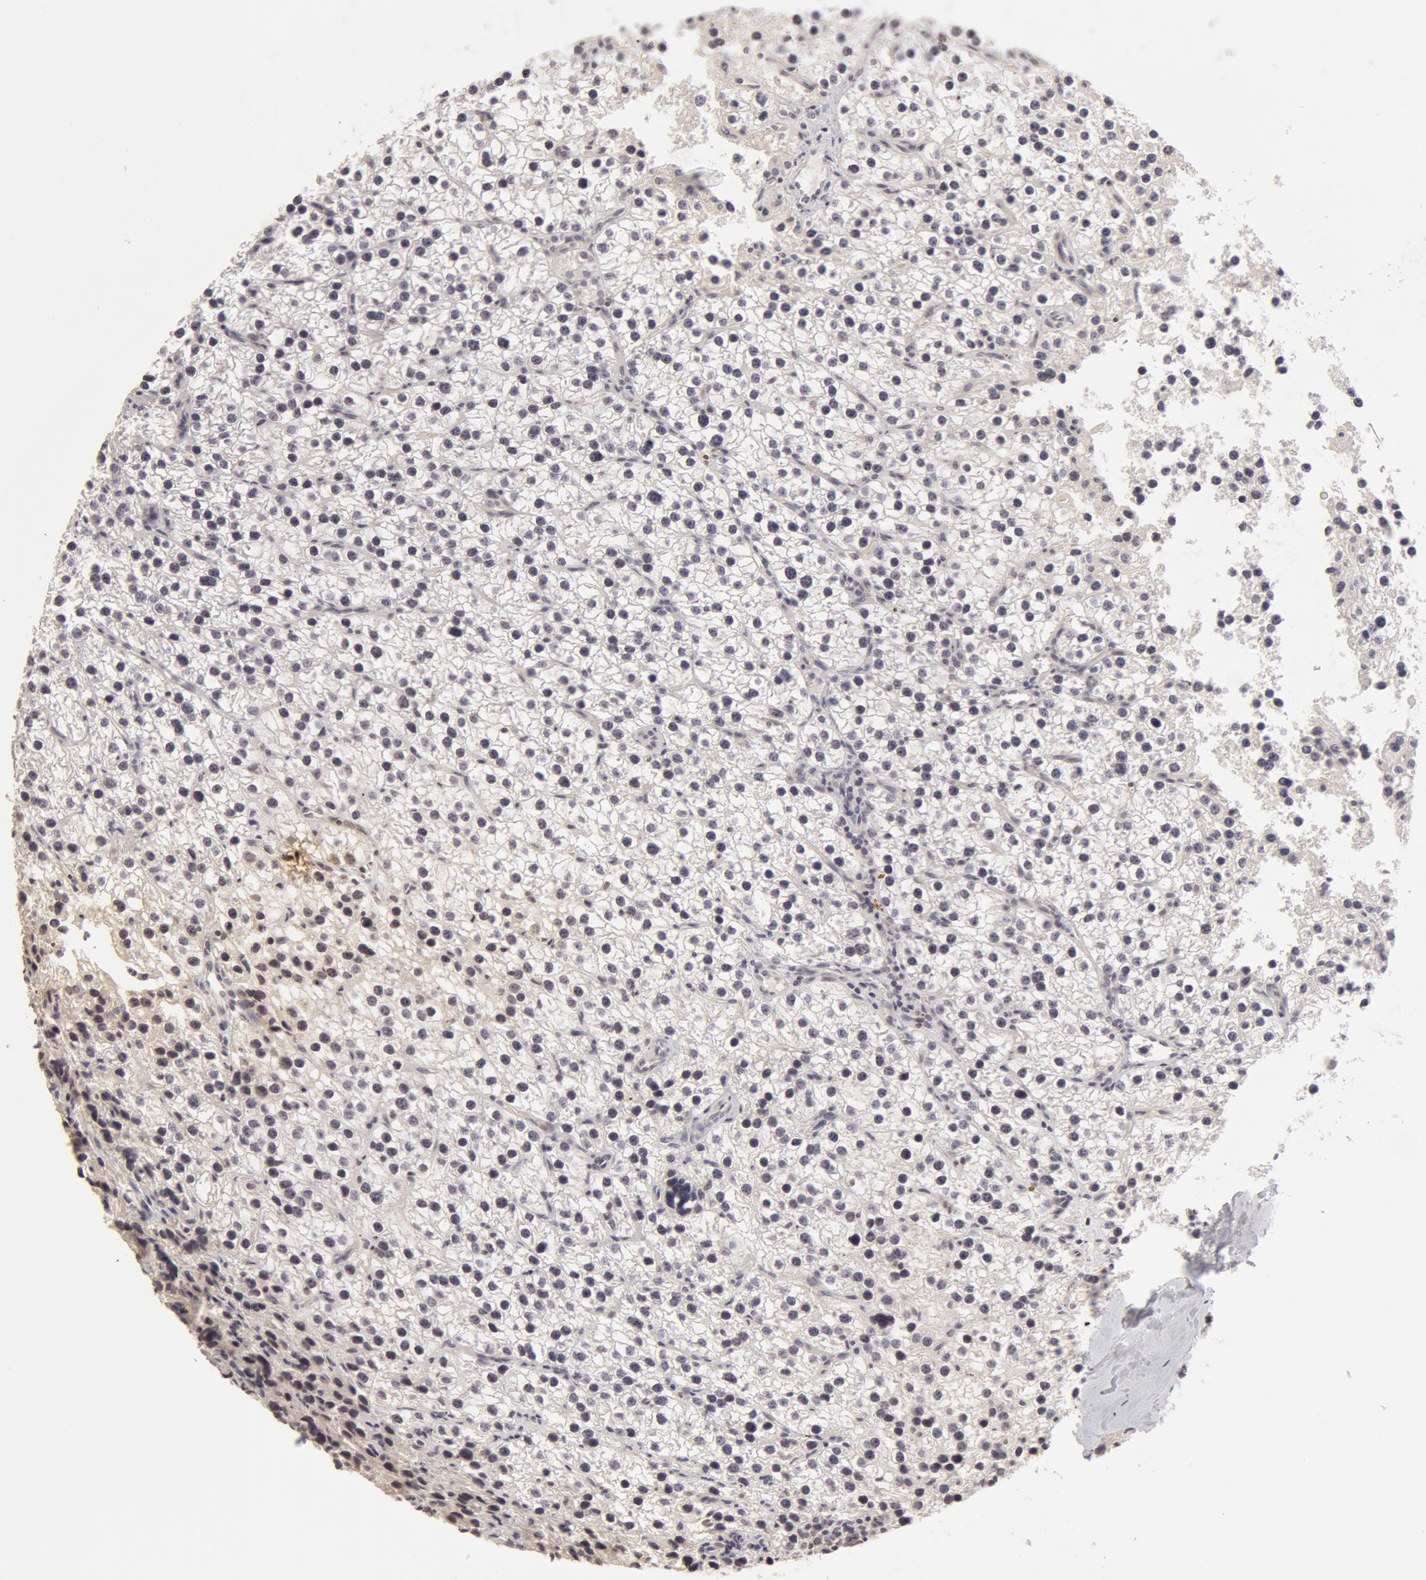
{"staining": {"intensity": "negative", "quantity": "none", "location": "none"}, "tissue": "parathyroid gland", "cell_type": "Glandular cells", "image_type": "normal", "snomed": [{"axis": "morphology", "description": "Normal tissue, NOS"}, {"axis": "topography", "description": "Parathyroid gland"}], "caption": "This is an IHC micrograph of unremarkable parathyroid gland. There is no expression in glandular cells.", "gene": "ADAM10", "patient": {"sex": "female", "age": 54}}